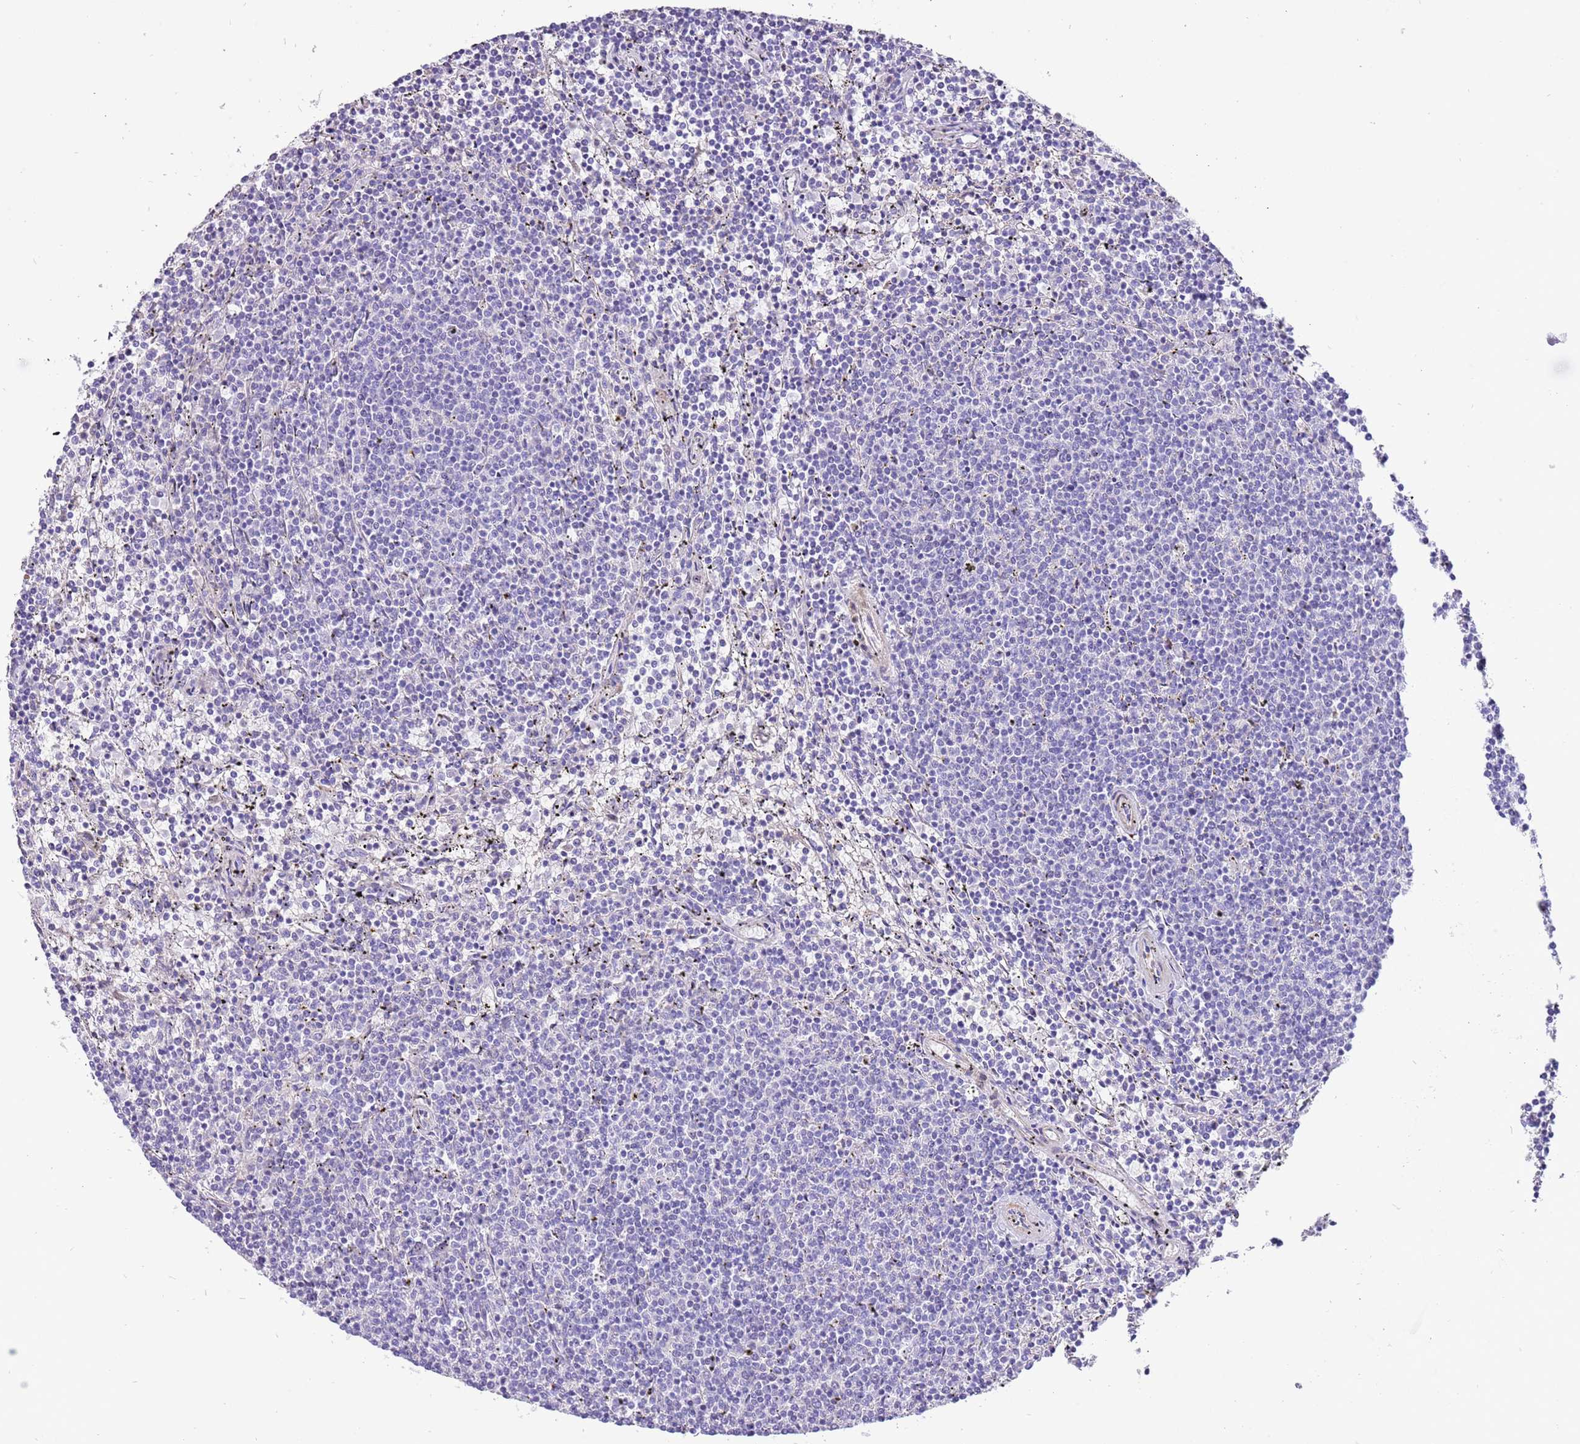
{"staining": {"intensity": "negative", "quantity": "none", "location": "none"}, "tissue": "lymphoma", "cell_type": "Tumor cells", "image_type": "cancer", "snomed": [{"axis": "morphology", "description": "Malignant lymphoma, non-Hodgkin's type, Low grade"}, {"axis": "topography", "description": "Spleen"}], "caption": "A histopathology image of human low-grade malignant lymphoma, non-Hodgkin's type is negative for staining in tumor cells.", "gene": "KBTBD3", "patient": {"sex": "female", "age": 50}}